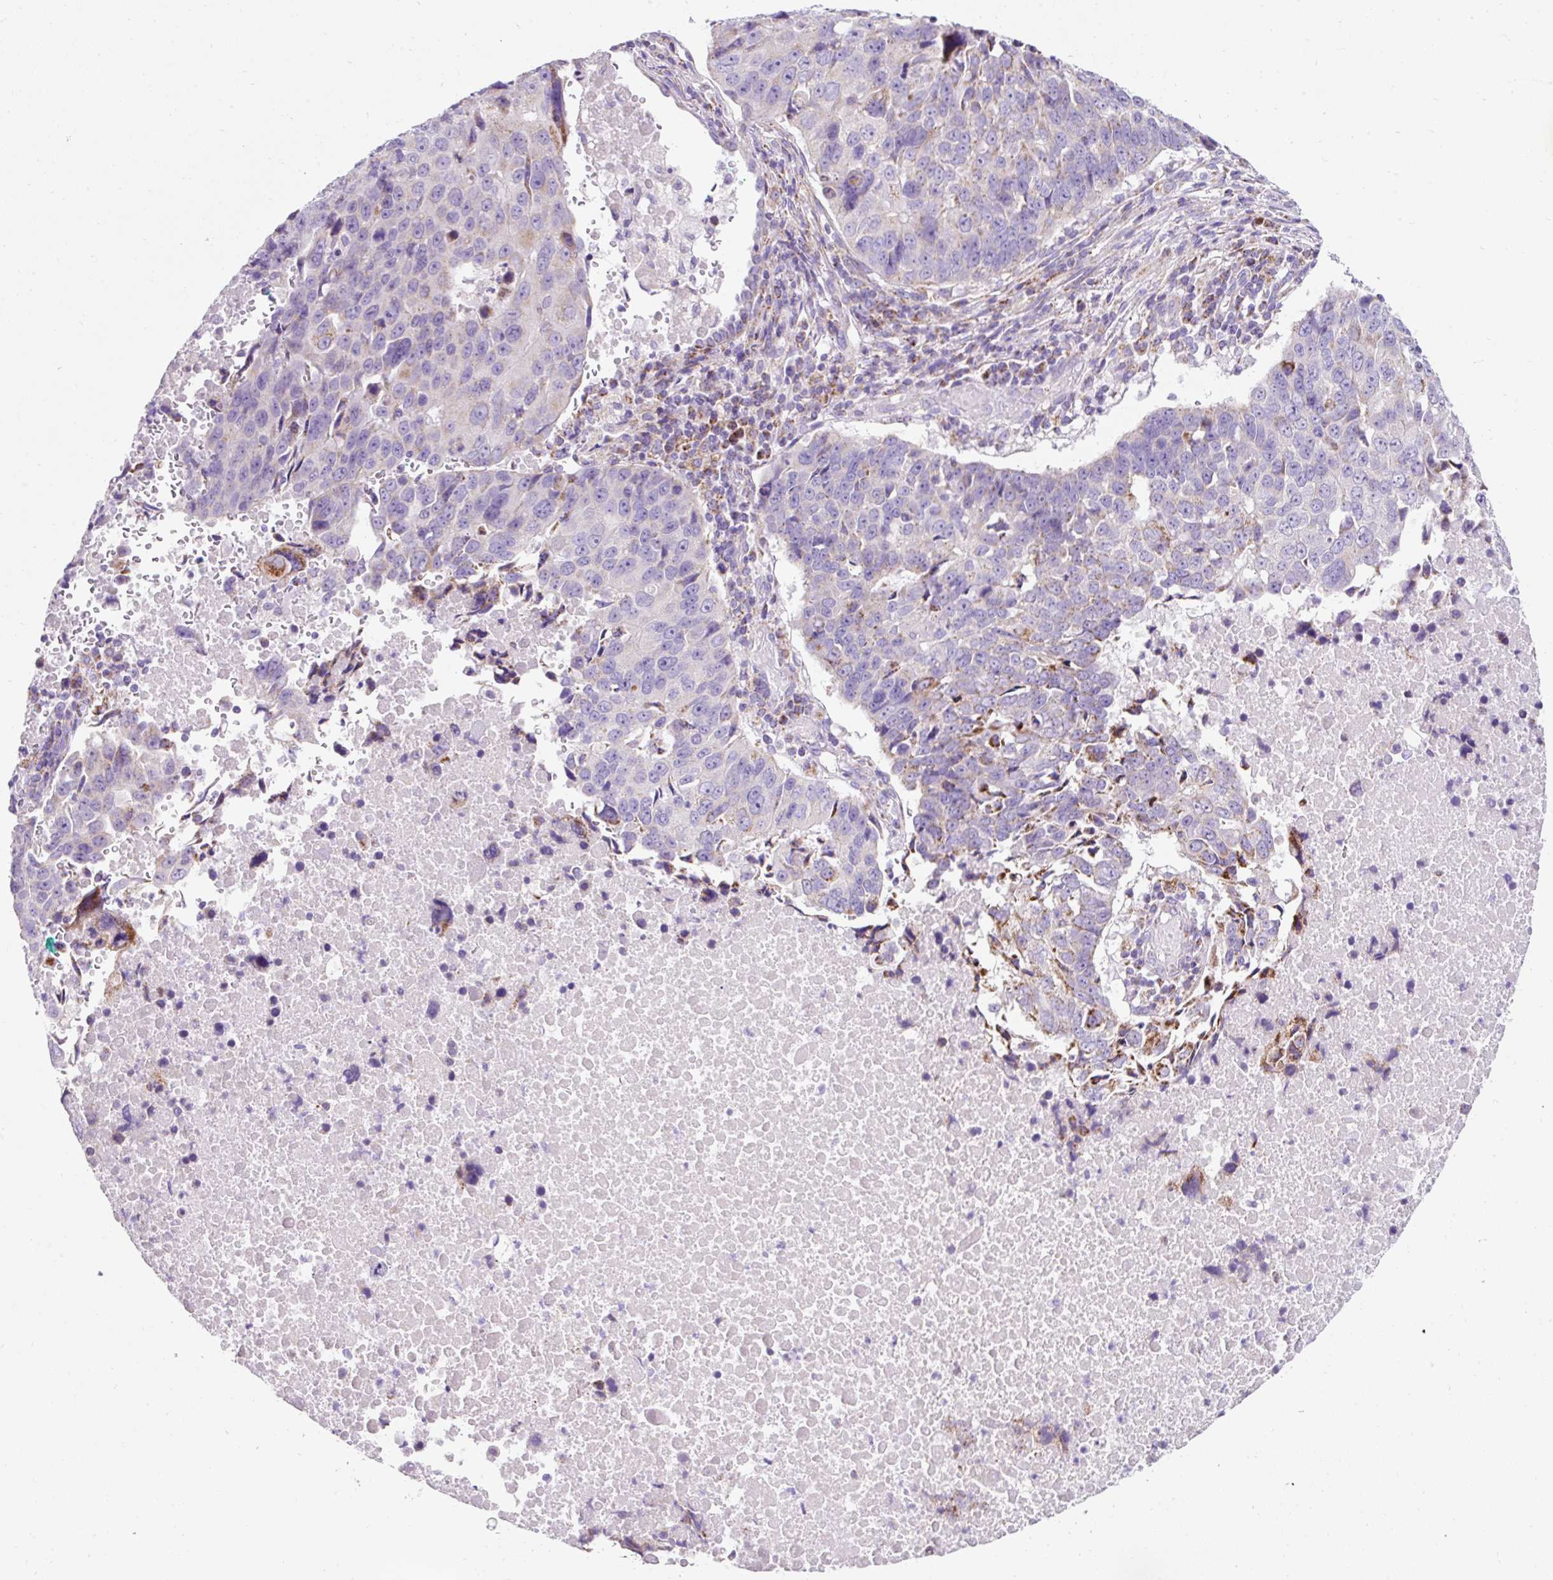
{"staining": {"intensity": "negative", "quantity": "none", "location": "none"}, "tissue": "lung cancer", "cell_type": "Tumor cells", "image_type": "cancer", "snomed": [{"axis": "morphology", "description": "Squamous cell carcinoma, NOS"}, {"axis": "topography", "description": "Lung"}], "caption": "This is an IHC photomicrograph of lung cancer (squamous cell carcinoma). There is no positivity in tumor cells.", "gene": "PLPP2", "patient": {"sex": "female", "age": 66}}